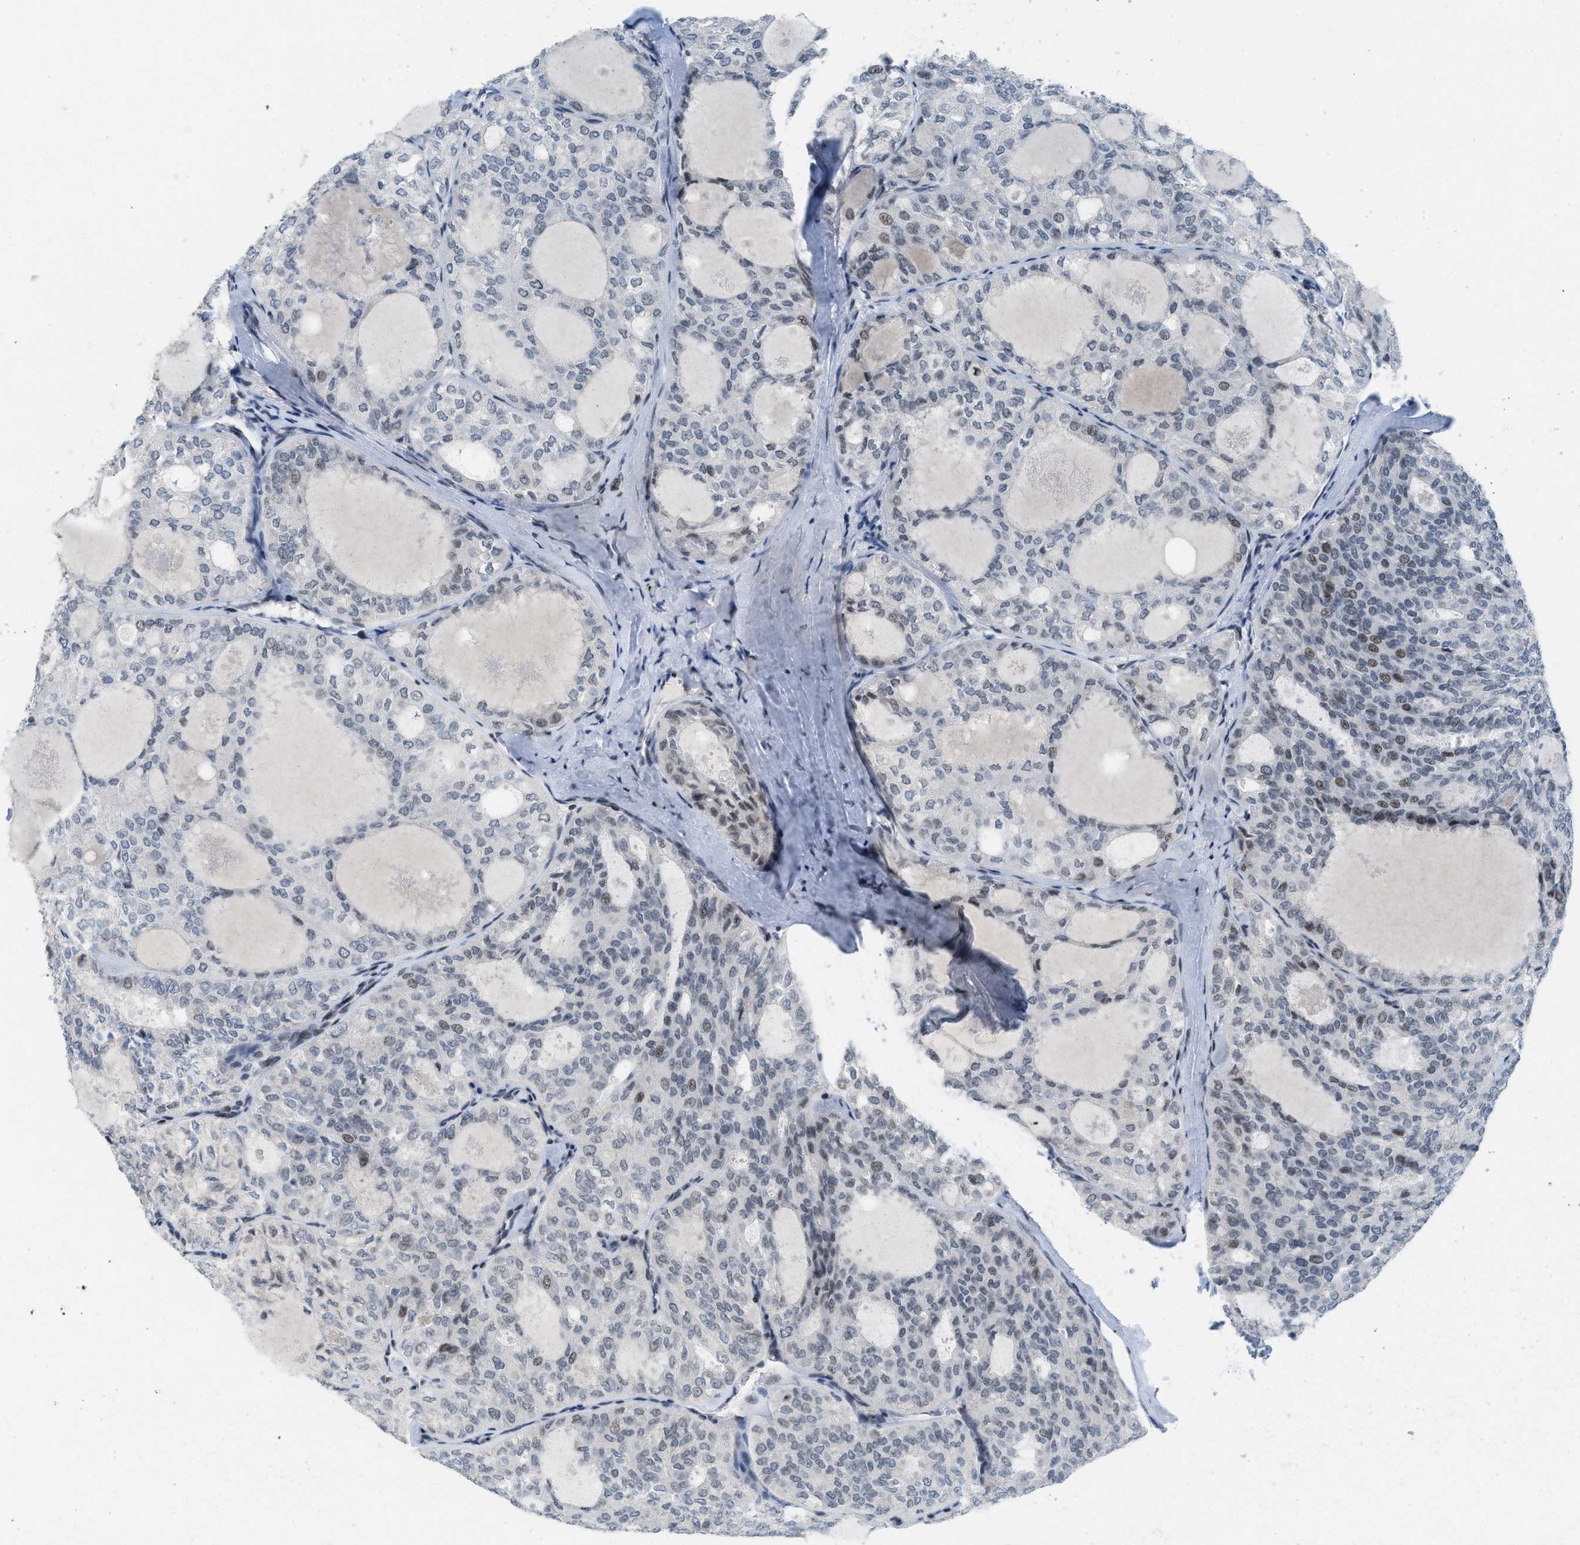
{"staining": {"intensity": "moderate", "quantity": "<25%", "location": "nuclear"}, "tissue": "thyroid cancer", "cell_type": "Tumor cells", "image_type": "cancer", "snomed": [{"axis": "morphology", "description": "Follicular adenoma carcinoma, NOS"}, {"axis": "topography", "description": "Thyroid gland"}], "caption": "Thyroid cancer (follicular adenoma carcinoma) stained with DAB (3,3'-diaminobenzidine) immunohistochemistry shows low levels of moderate nuclear positivity in approximately <25% of tumor cells.", "gene": "PBX1", "patient": {"sex": "male", "age": 75}}